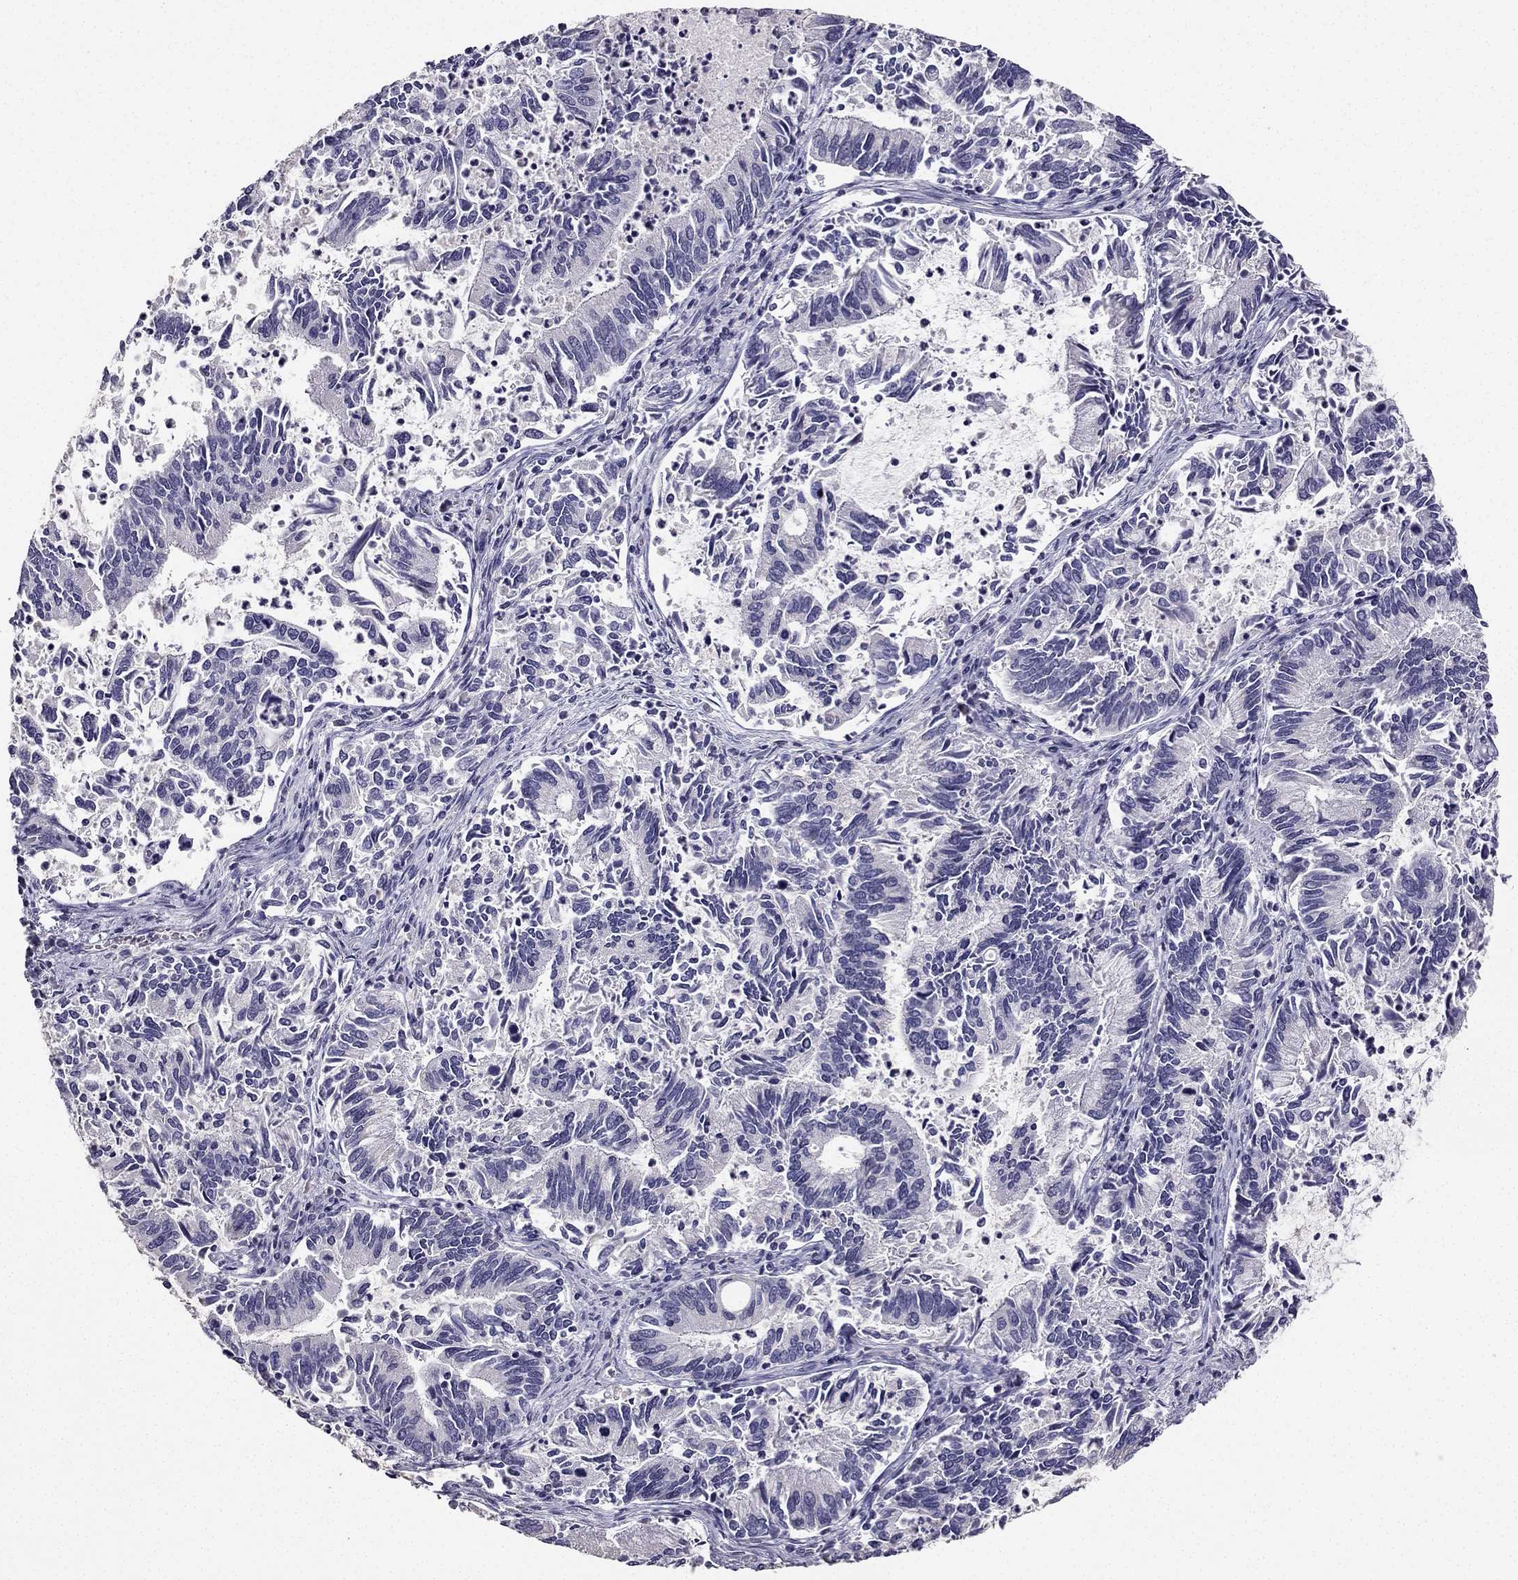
{"staining": {"intensity": "negative", "quantity": "none", "location": "none"}, "tissue": "cervical cancer", "cell_type": "Tumor cells", "image_type": "cancer", "snomed": [{"axis": "morphology", "description": "Adenocarcinoma, NOS"}, {"axis": "topography", "description": "Cervix"}], "caption": "High magnification brightfield microscopy of cervical cancer (adenocarcinoma) stained with DAB (3,3'-diaminobenzidine) (brown) and counterstained with hematoxylin (blue): tumor cells show no significant expression.", "gene": "CALB2", "patient": {"sex": "female", "age": 42}}